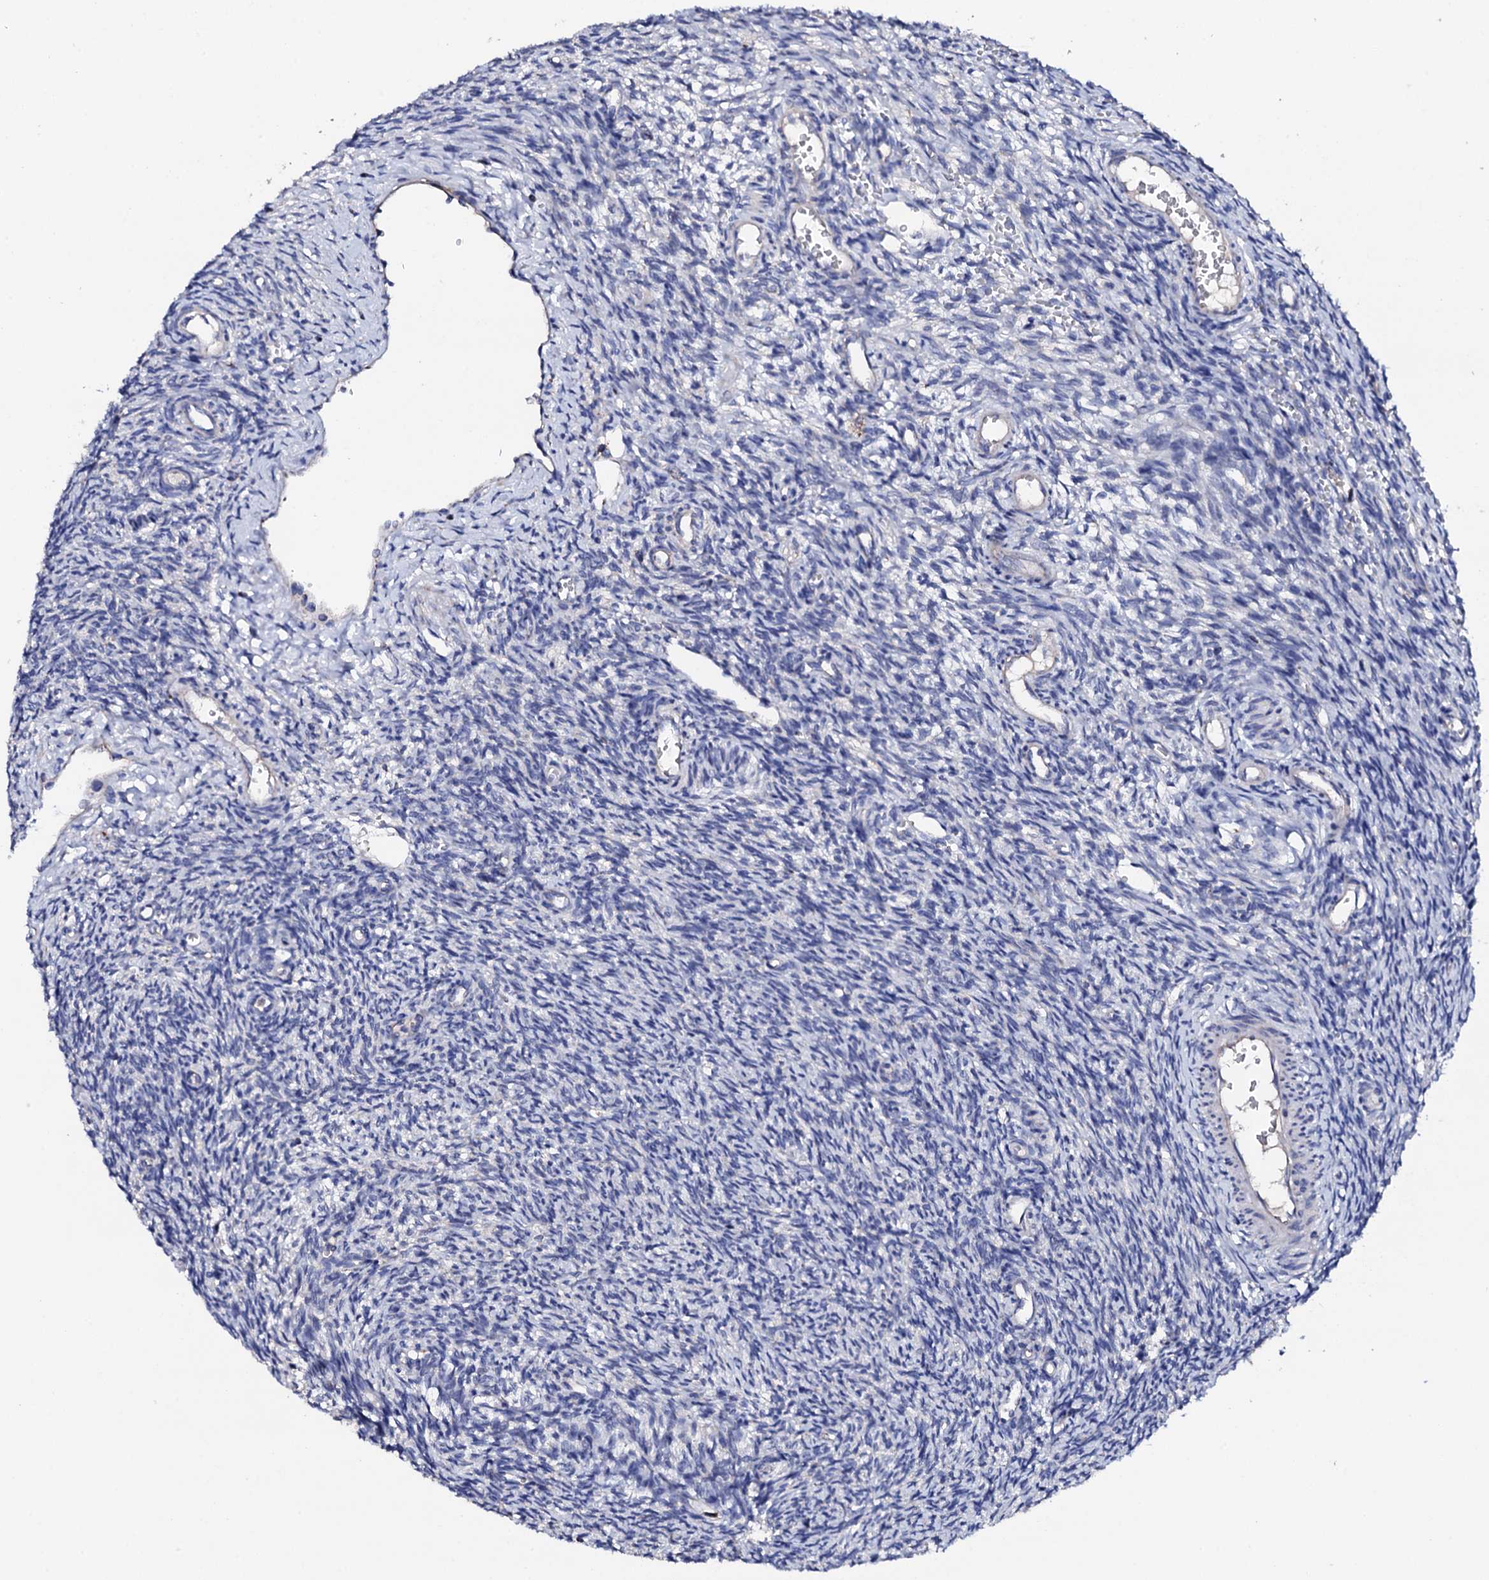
{"staining": {"intensity": "negative", "quantity": "none", "location": "none"}, "tissue": "ovary", "cell_type": "Ovarian stroma cells", "image_type": "normal", "snomed": [{"axis": "morphology", "description": "Normal tissue, NOS"}, {"axis": "topography", "description": "Ovary"}], "caption": "High magnification brightfield microscopy of benign ovary stained with DAB (brown) and counterstained with hematoxylin (blue): ovarian stroma cells show no significant expression. (Stains: DAB IHC with hematoxylin counter stain, Microscopy: brightfield microscopy at high magnification).", "gene": "TCAF2C", "patient": {"sex": "female", "age": 39}}